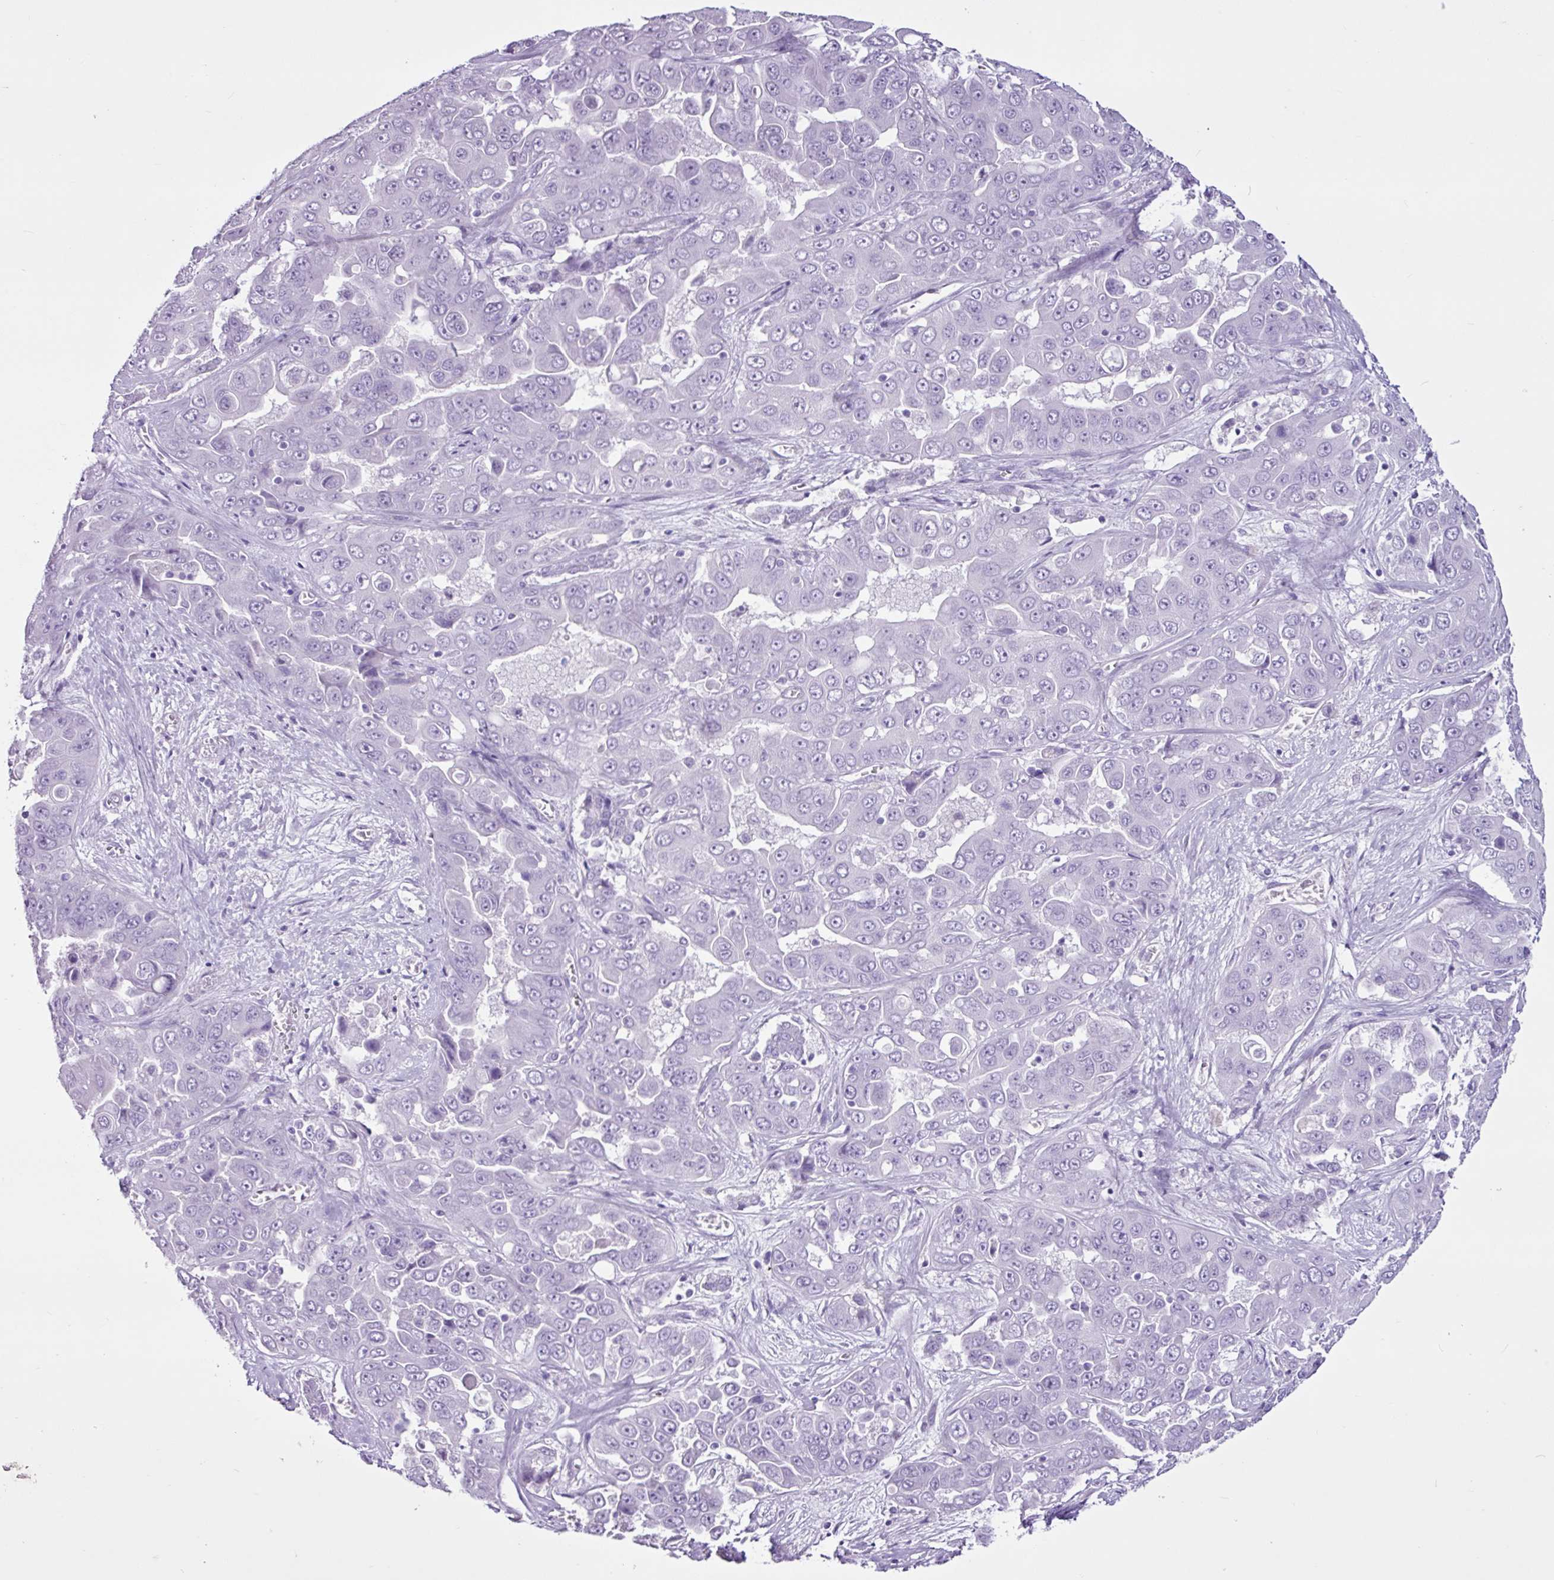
{"staining": {"intensity": "negative", "quantity": "none", "location": "none"}, "tissue": "liver cancer", "cell_type": "Tumor cells", "image_type": "cancer", "snomed": [{"axis": "morphology", "description": "Cholangiocarcinoma"}, {"axis": "topography", "description": "Liver"}], "caption": "Tumor cells show no significant protein expression in liver cancer (cholangiocarcinoma).", "gene": "PGR", "patient": {"sex": "female", "age": 52}}